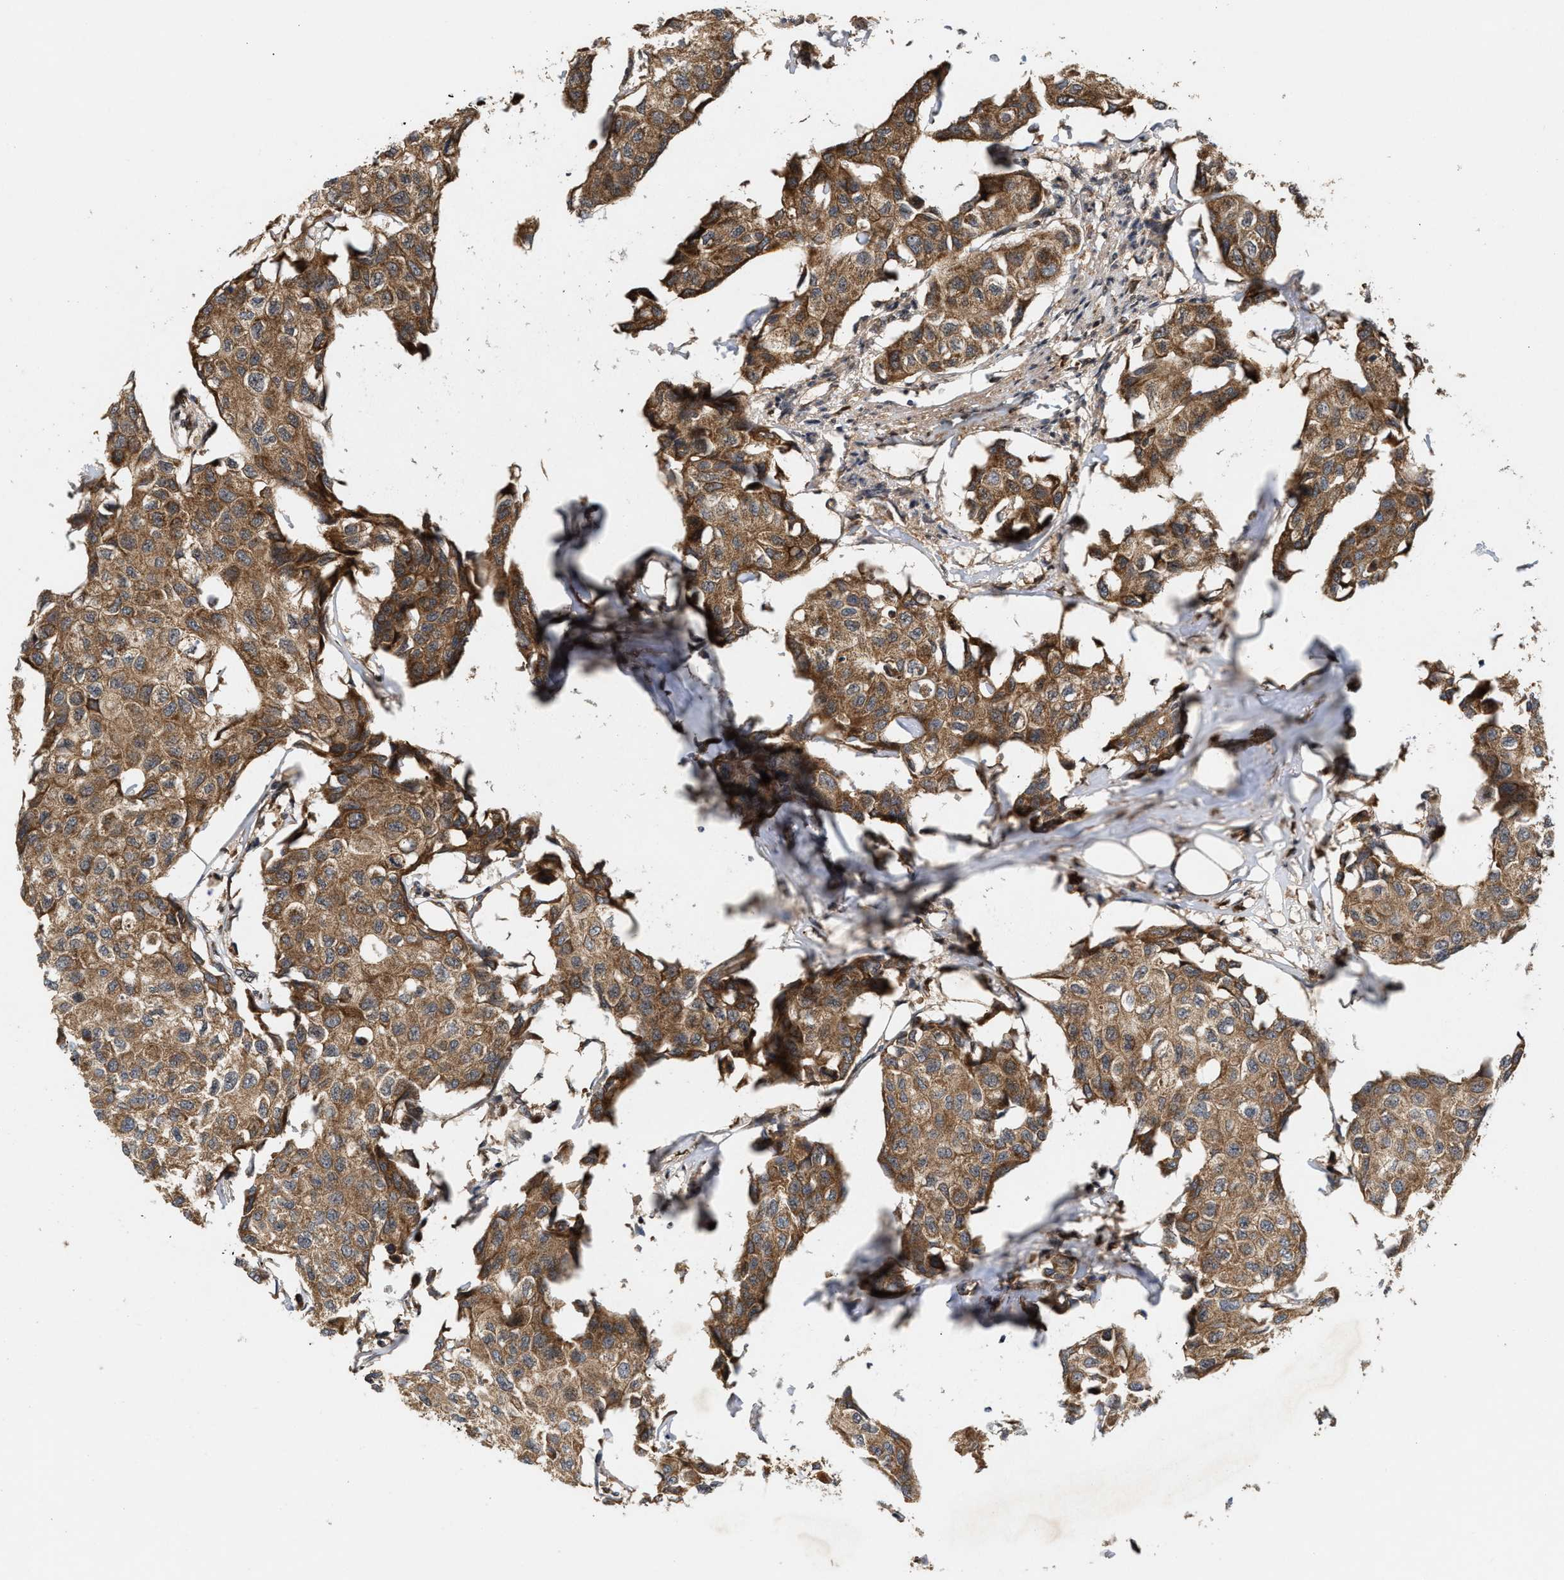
{"staining": {"intensity": "moderate", "quantity": ">75%", "location": "cytoplasmic/membranous"}, "tissue": "breast cancer", "cell_type": "Tumor cells", "image_type": "cancer", "snomed": [{"axis": "morphology", "description": "Duct carcinoma"}, {"axis": "topography", "description": "Breast"}], "caption": "High-power microscopy captured an immunohistochemistry photomicrograph of breast cancer, revealing moderate cytoplasmic/membranous positivity in about >75% of tumor cells. The staining is performed using DAB (3,3'-diaminobenzidine) brown chromogen to label protein expression. The nuclei are counter-stained blue using hematoxylin.", "gene": "CFLAR", "patient": {"sex": "female", "age": 80}}